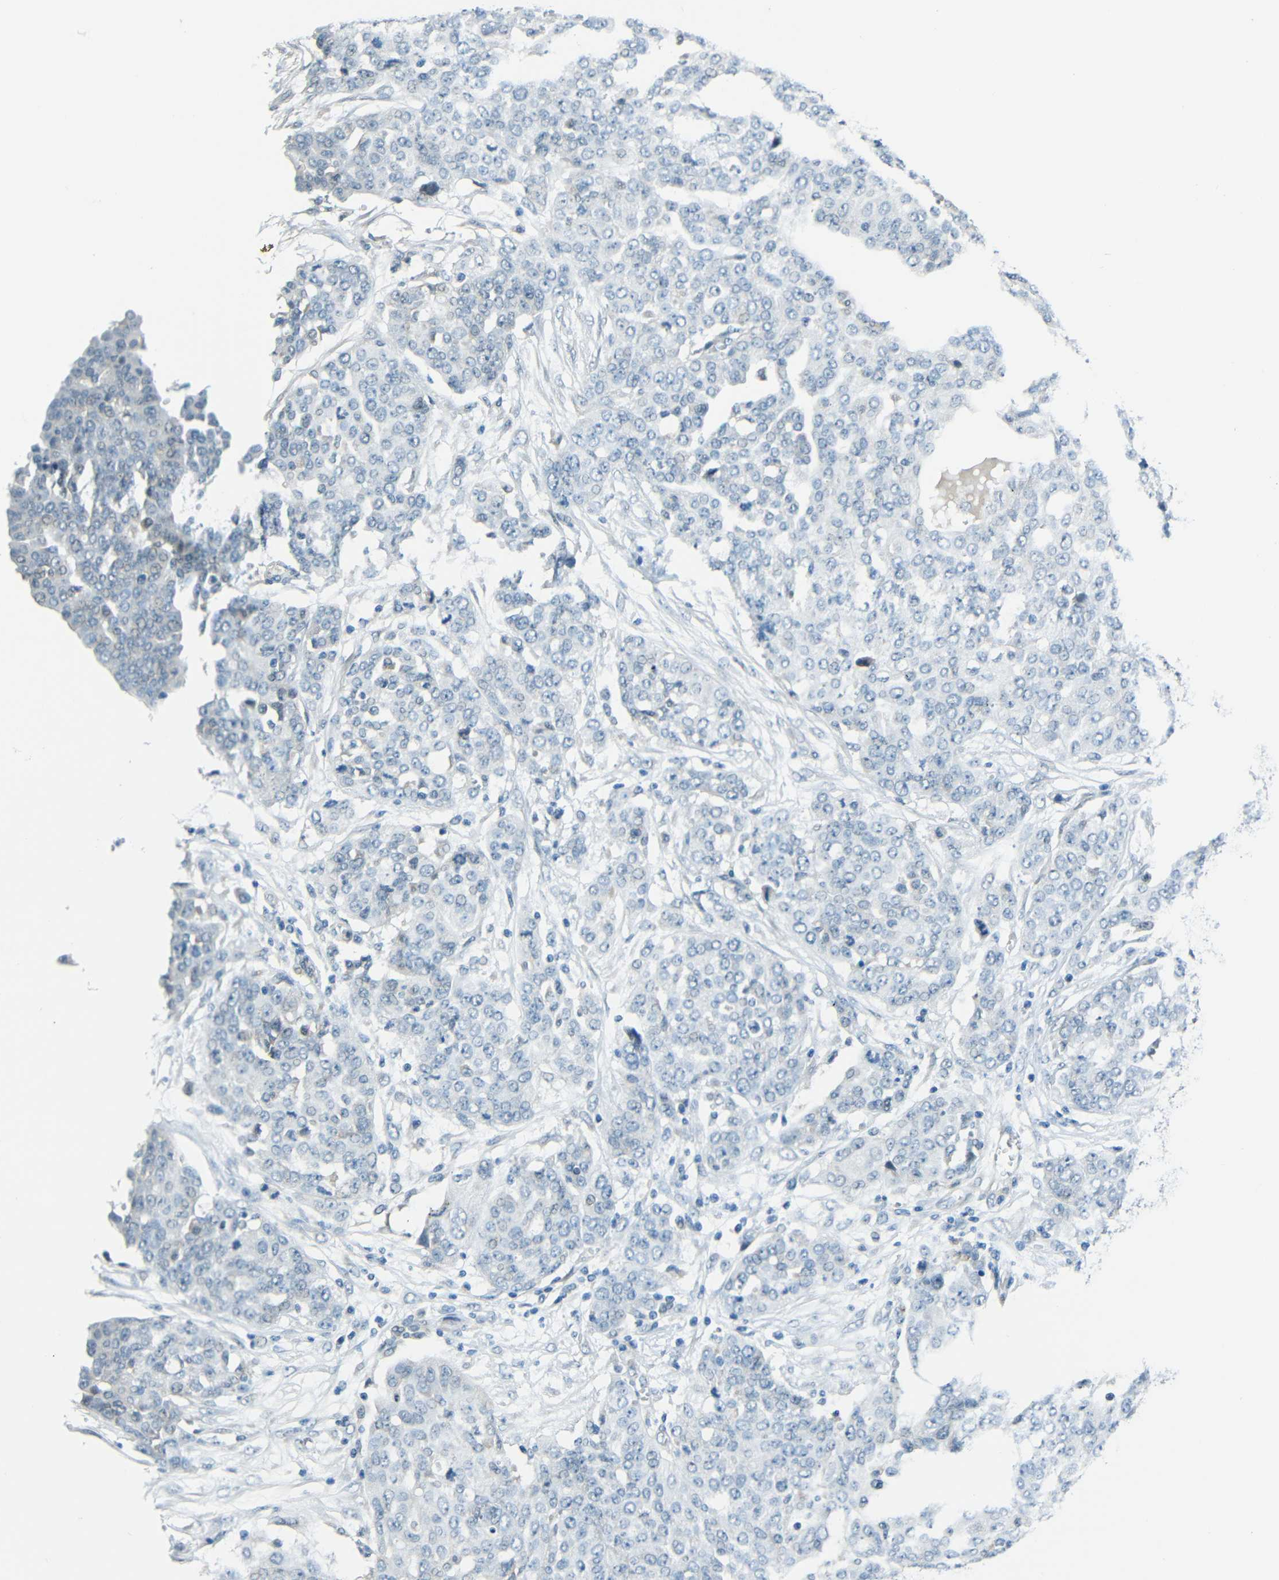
{"staining": {"intensity": "negative", "quantity": "none", "location": "none"}, "tissue": "ovarian cancer", "cell_type": "Tumor cells", "image_type": "cancer", "snomed": [{"axis": "morphology", "description": "Cystadenocarcinoma, serous, NOS"}, {"axis": "topography", "description": "Soft tissue"}, {"axis": "topography", "description": "Ovary"}], "caption": "There is no significant positivity in tumor cells of ovarian cancer.", "gene": "ANKRD22", "patient": {"sex": "female", "age": 57}}